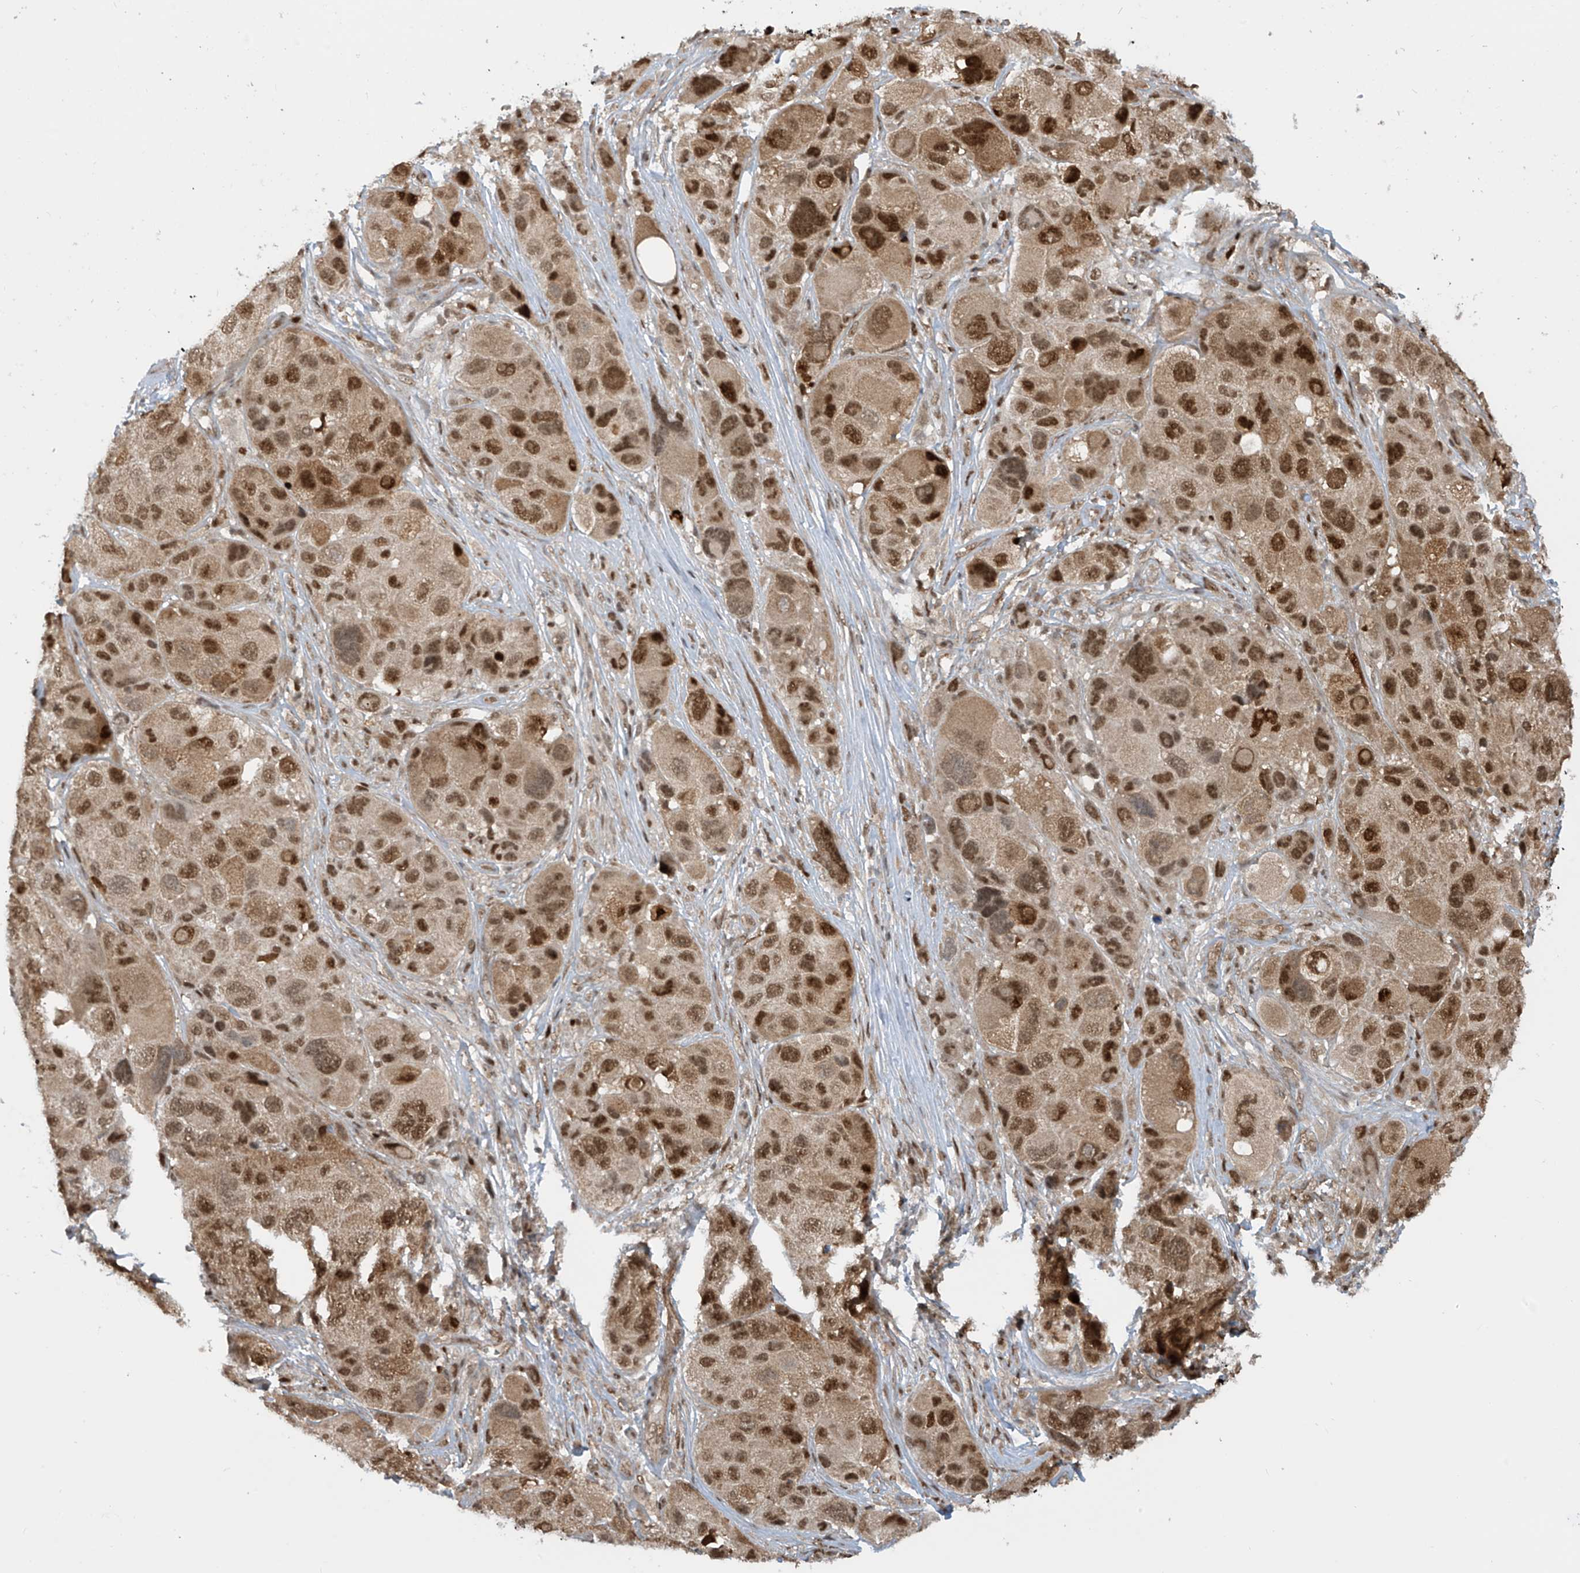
{"staining": {"intensity": "strong", "quantity": ">75%", "location": "cytoplasmic/membranous,nuclear"}, "tissue": "melanoma", "cell_type": "Tumor cells", "image_type": "cancer", "snomed": [{"axis": "morphology", "description": "Malignant melanoma, NOS"}, {"axis": "topography", "description": "Skin of trunk"}], "caption": "A photomicrograph of human malignant melanoma stained for a protein reveals strong cytoplasmic/membranous and nuclear brown staining in tumor cells.", "gene": "LAGE3", "patient": {"sex": "male", "age": 71}}